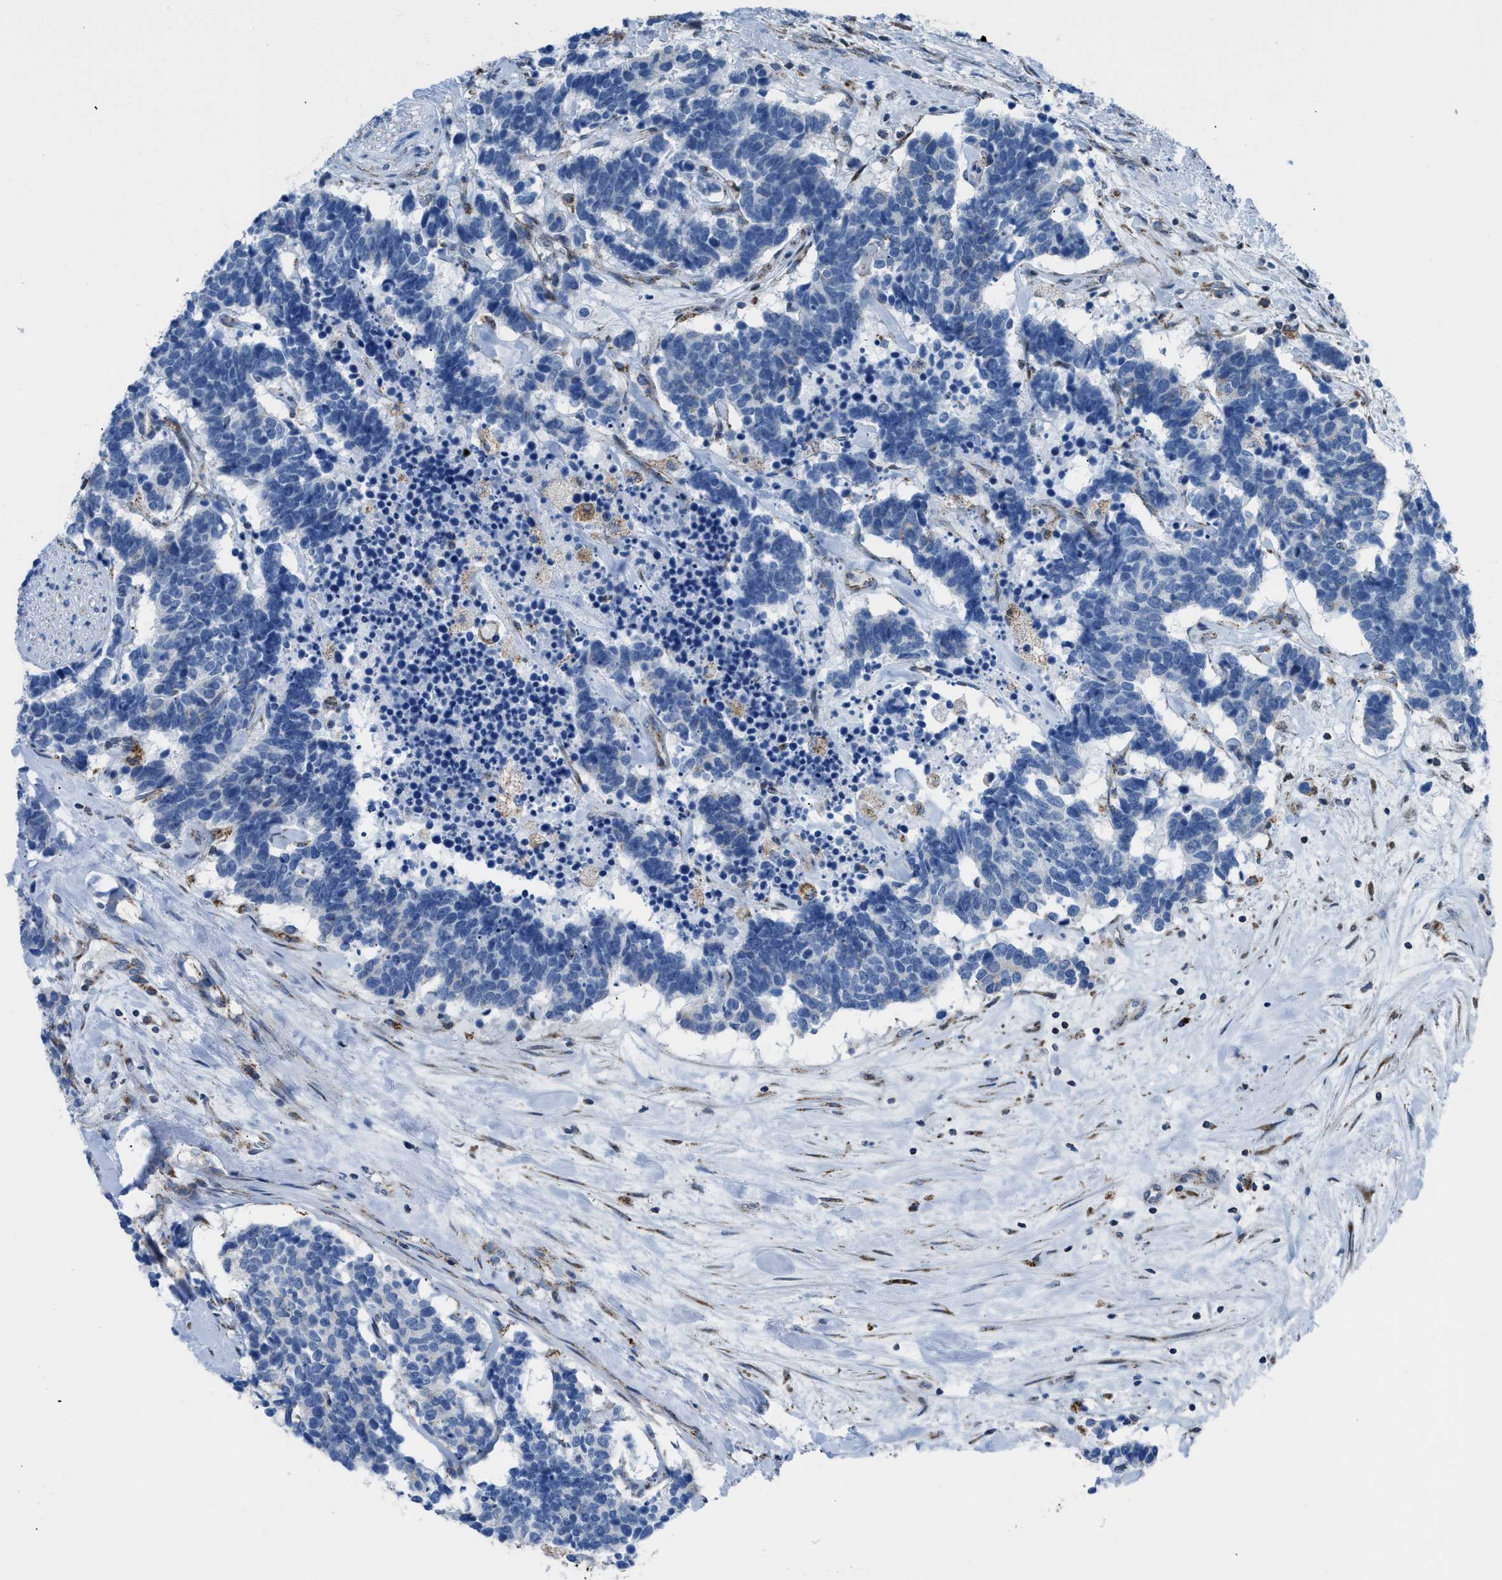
{"staining": {"intensity": "negative", "quantity": "none", "location": "none"}, "tissue": "carcinoid", "cell_type": "Tumor cells", "image_type": "cancer", "snomed": [{"axis": "morphology", "description": "Carcinoma, NOS"}, {"axis": "morphology", "description": "Carcinoid, malignant, NOS"}, {"axis": "topography", "description": "Urinary bladder"}], "caption": "This is an immunohistochemistry (IHC) micrograph of human carcinoid. There is no positivity in tumor cells.", "gene": "ETFB", "patient": {"sex": "male", "age": 57}}